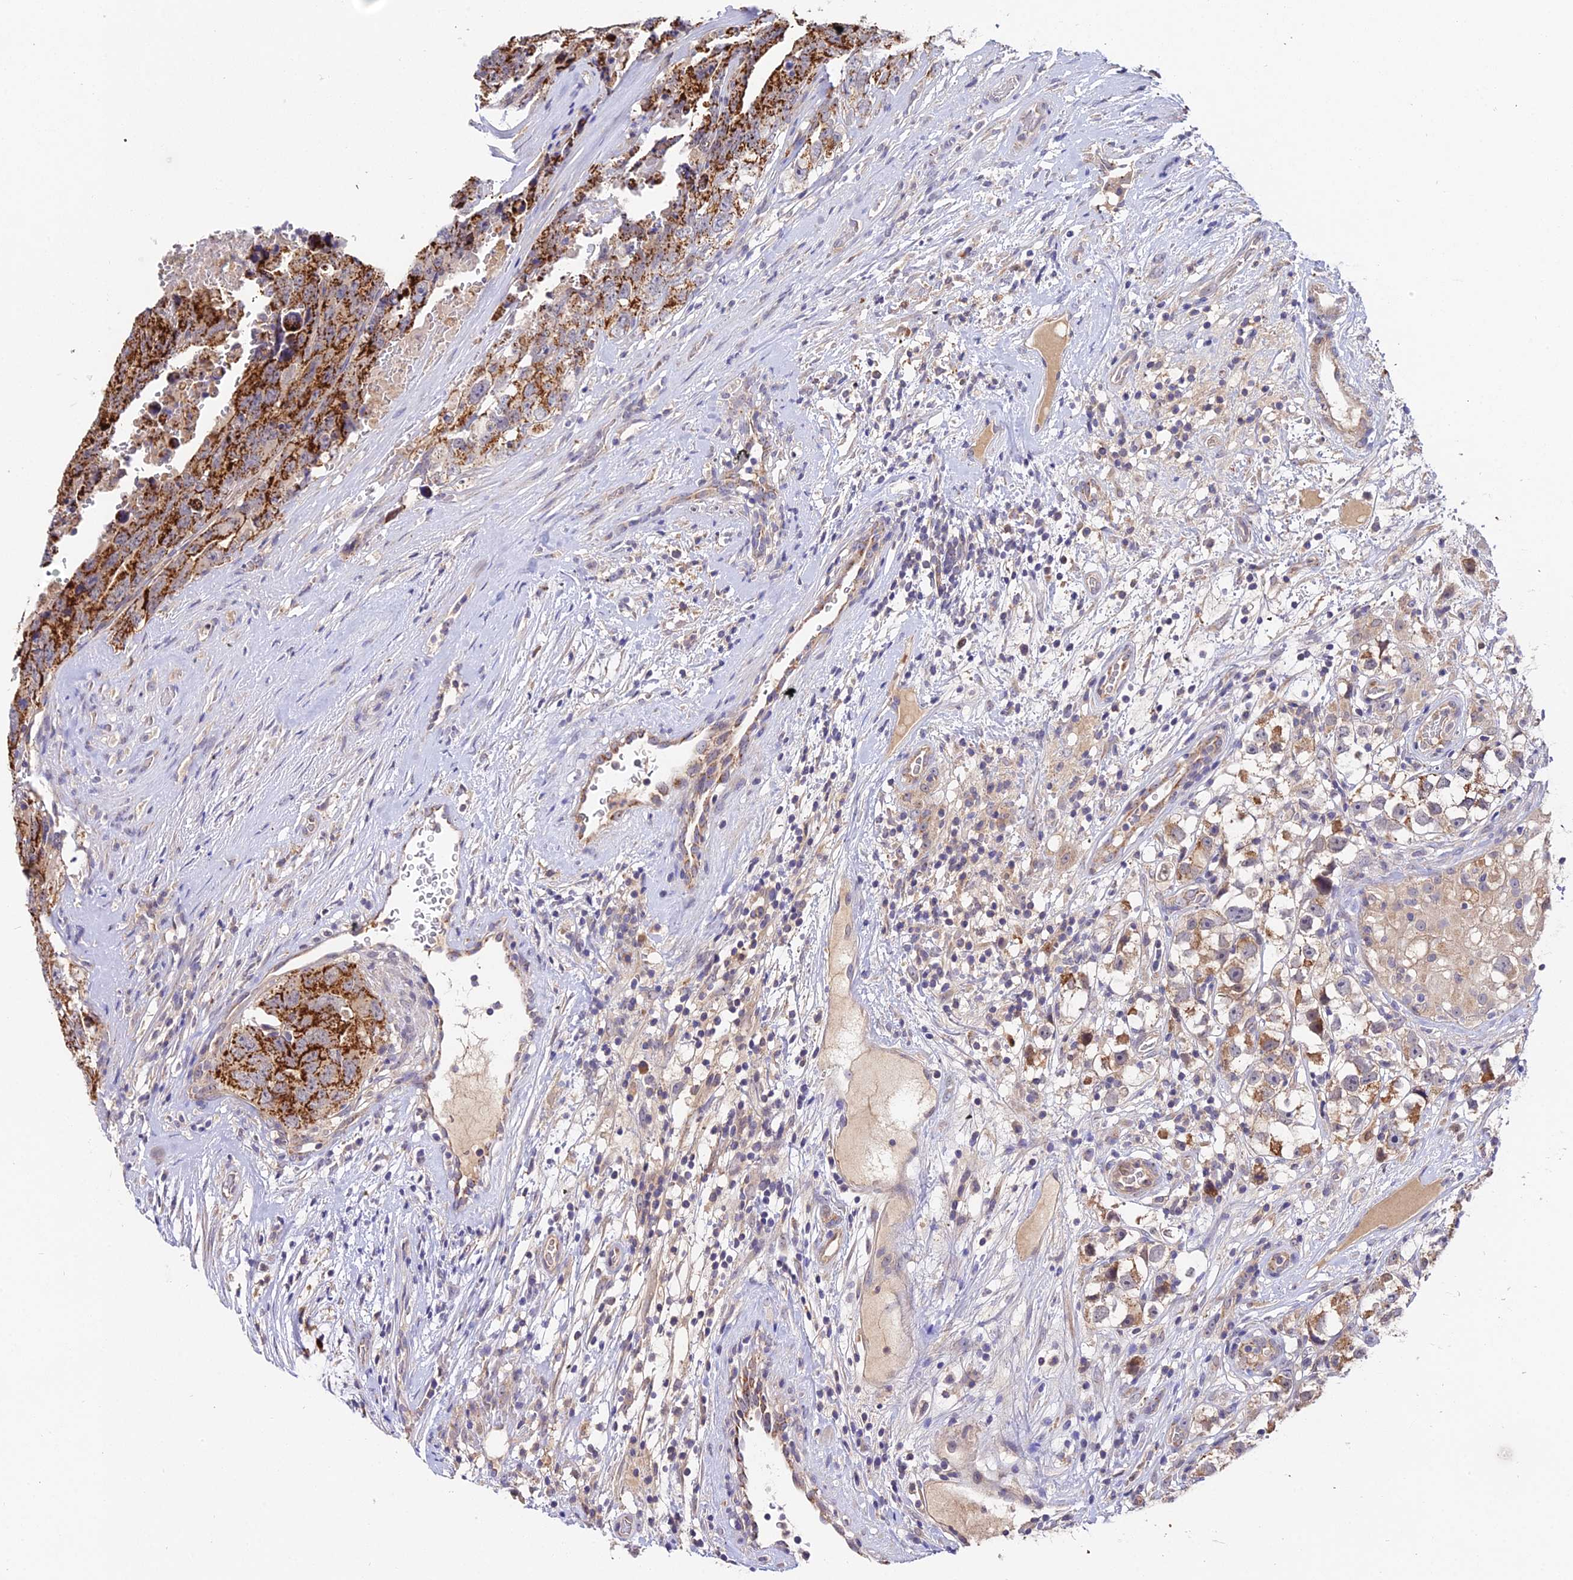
{"staining": {"intensity": "strong", "quantity": ">75%", "location": "cytoplasmic/membranous"}, "tissue": "testis cancer", "cell_type": "Tumor cells", "image_type": "cancer", "snomed": [{"axis": "morphology", "description": "Carcinoma, Embryonal, NOS"}, {"axis": "topography", "description": "Testis"}], "caption": "This photomicrograph displays embryonal carcinoma (testis) stained with IHC to label a protein in brown. The cytoplasmic/membranous of tumor cells show strong positivity for the protein. Nuclei are counter-stained blue.", "gene": "ZBED8", "patient": {"sex": "male", "age": 45}}